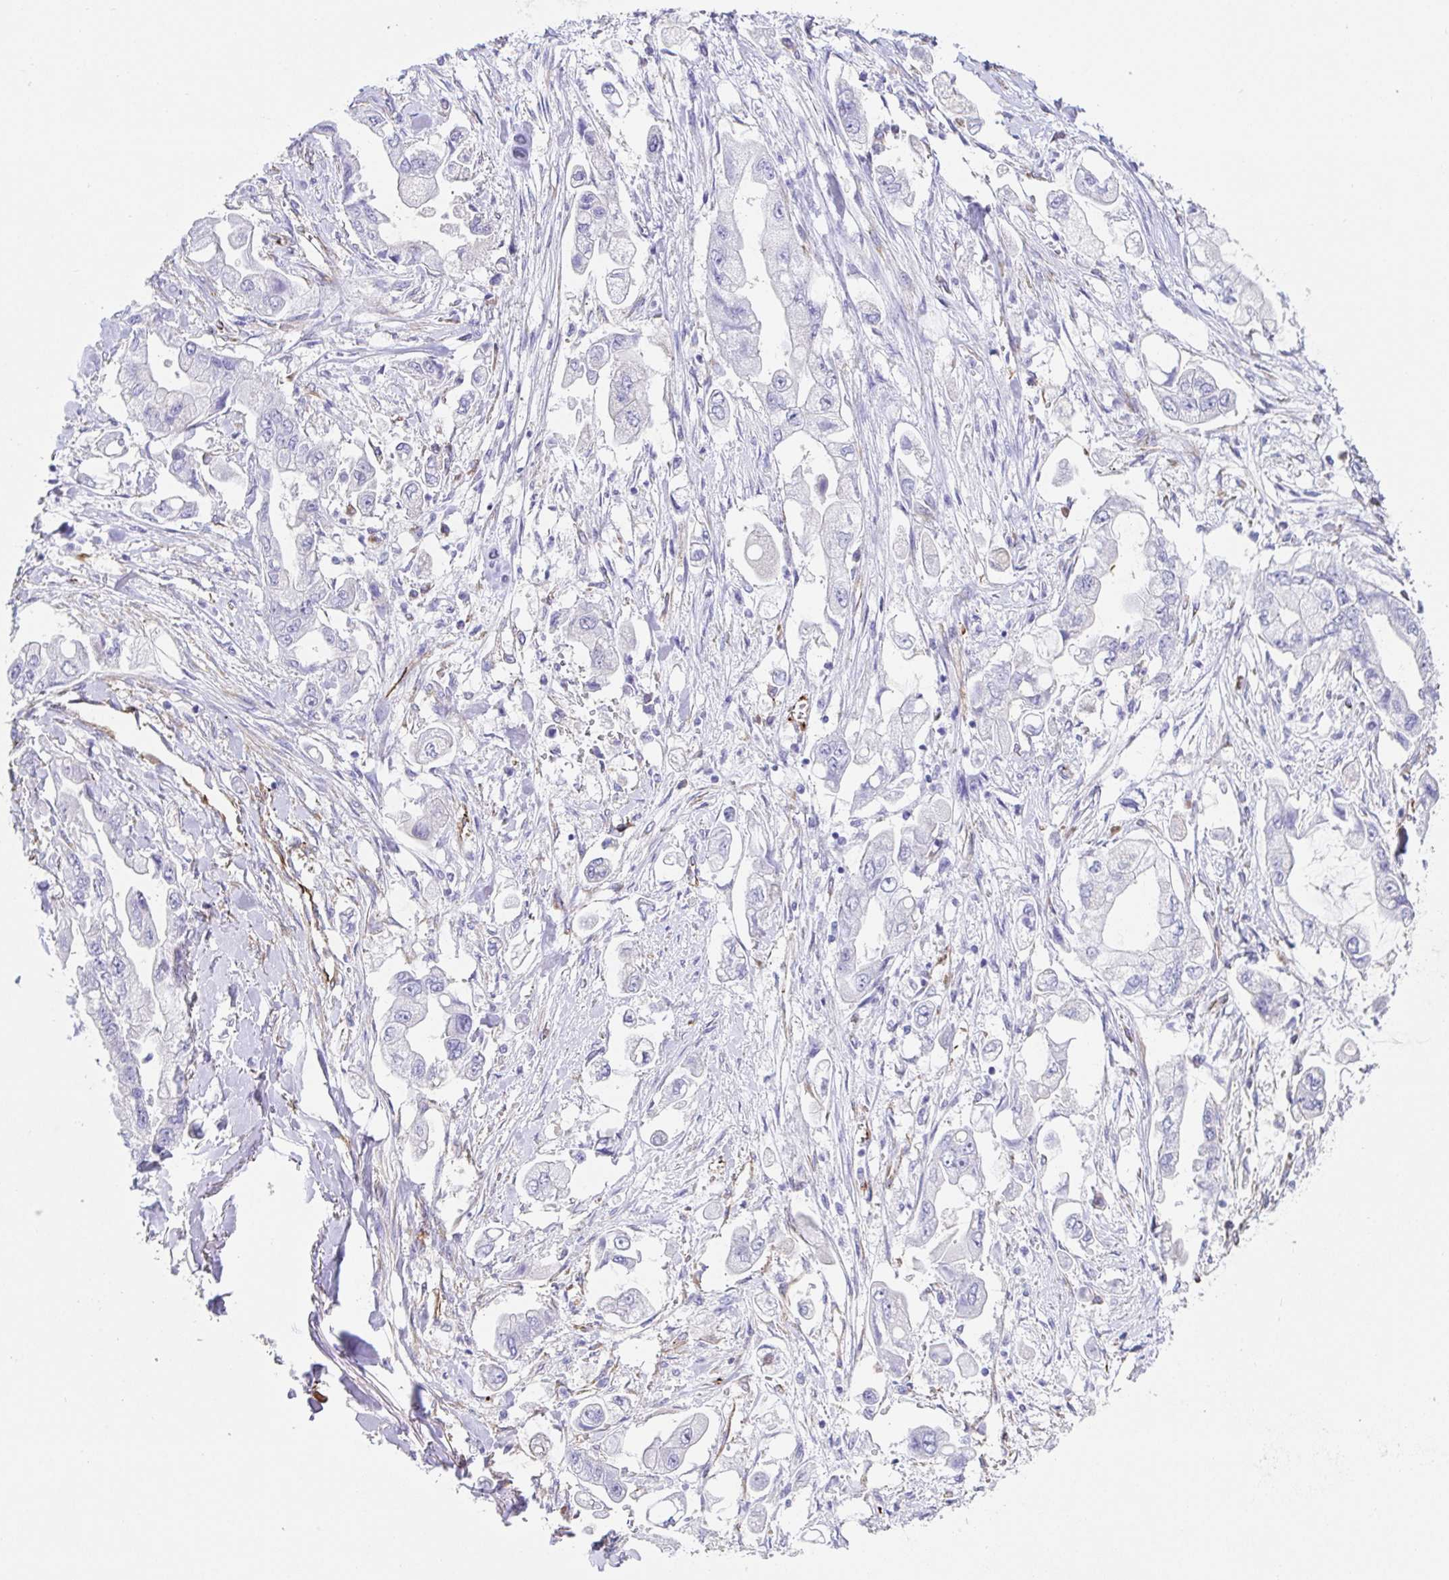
{"staining": {"intensity": "negative", "quantity": "none", "location": "none"}, "tissue": "stomach cancer", "cell_type": "Tumor cells", "image_type": "cancer", "snomed": [{"axis": "morphology", "description": "Adenocarcinoma, NOS"}, {"axis": "topography", "description": "Stomach"}], "caption": "Human stomach cancer stained for a protein using immunohistochemistry displays no positivity in tumor cells.", "gene": "DOCK1", "patient": {"sex": "male", "age": 62}}